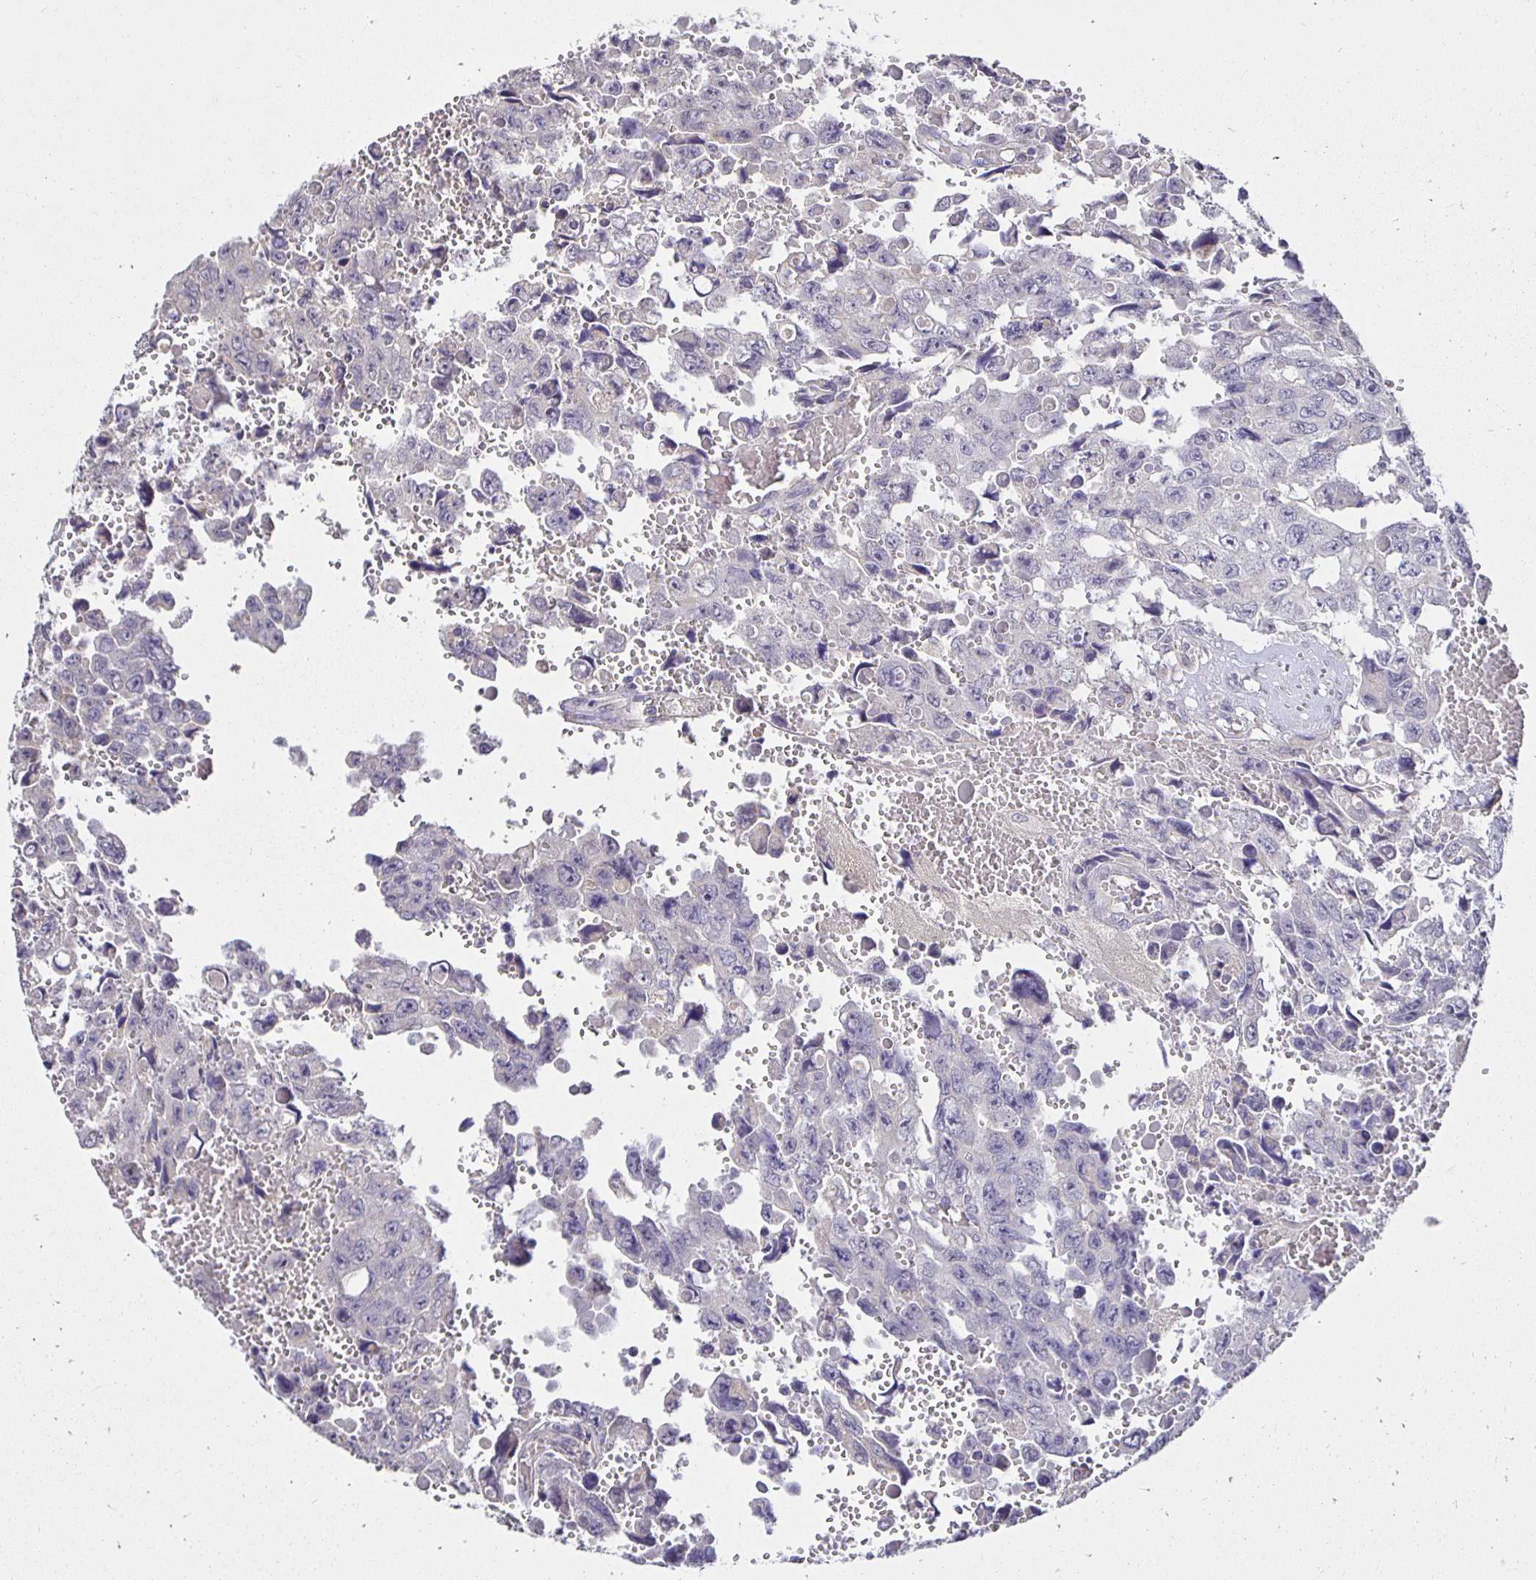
{"staining": {"intensity": "negative", "quantity": "none", "location": "none"}, "tissue": "testis cancer", "cell_type": "Tumor cells", "image_type": "cancer", "snomed": [{"axis": "morphology", "description": "Seminoma, NOS"}, {"axis": "topography", "description": "Testis"}], "caption": "High magnification brightfield microscopy of seminoma (testis) stained with DAB (brown) and counterstained with hematoxylin (blue): tumor cells show no significant staining.", "gene": "PNPLA3", "patient": {"sex": "male", "age": 26}}